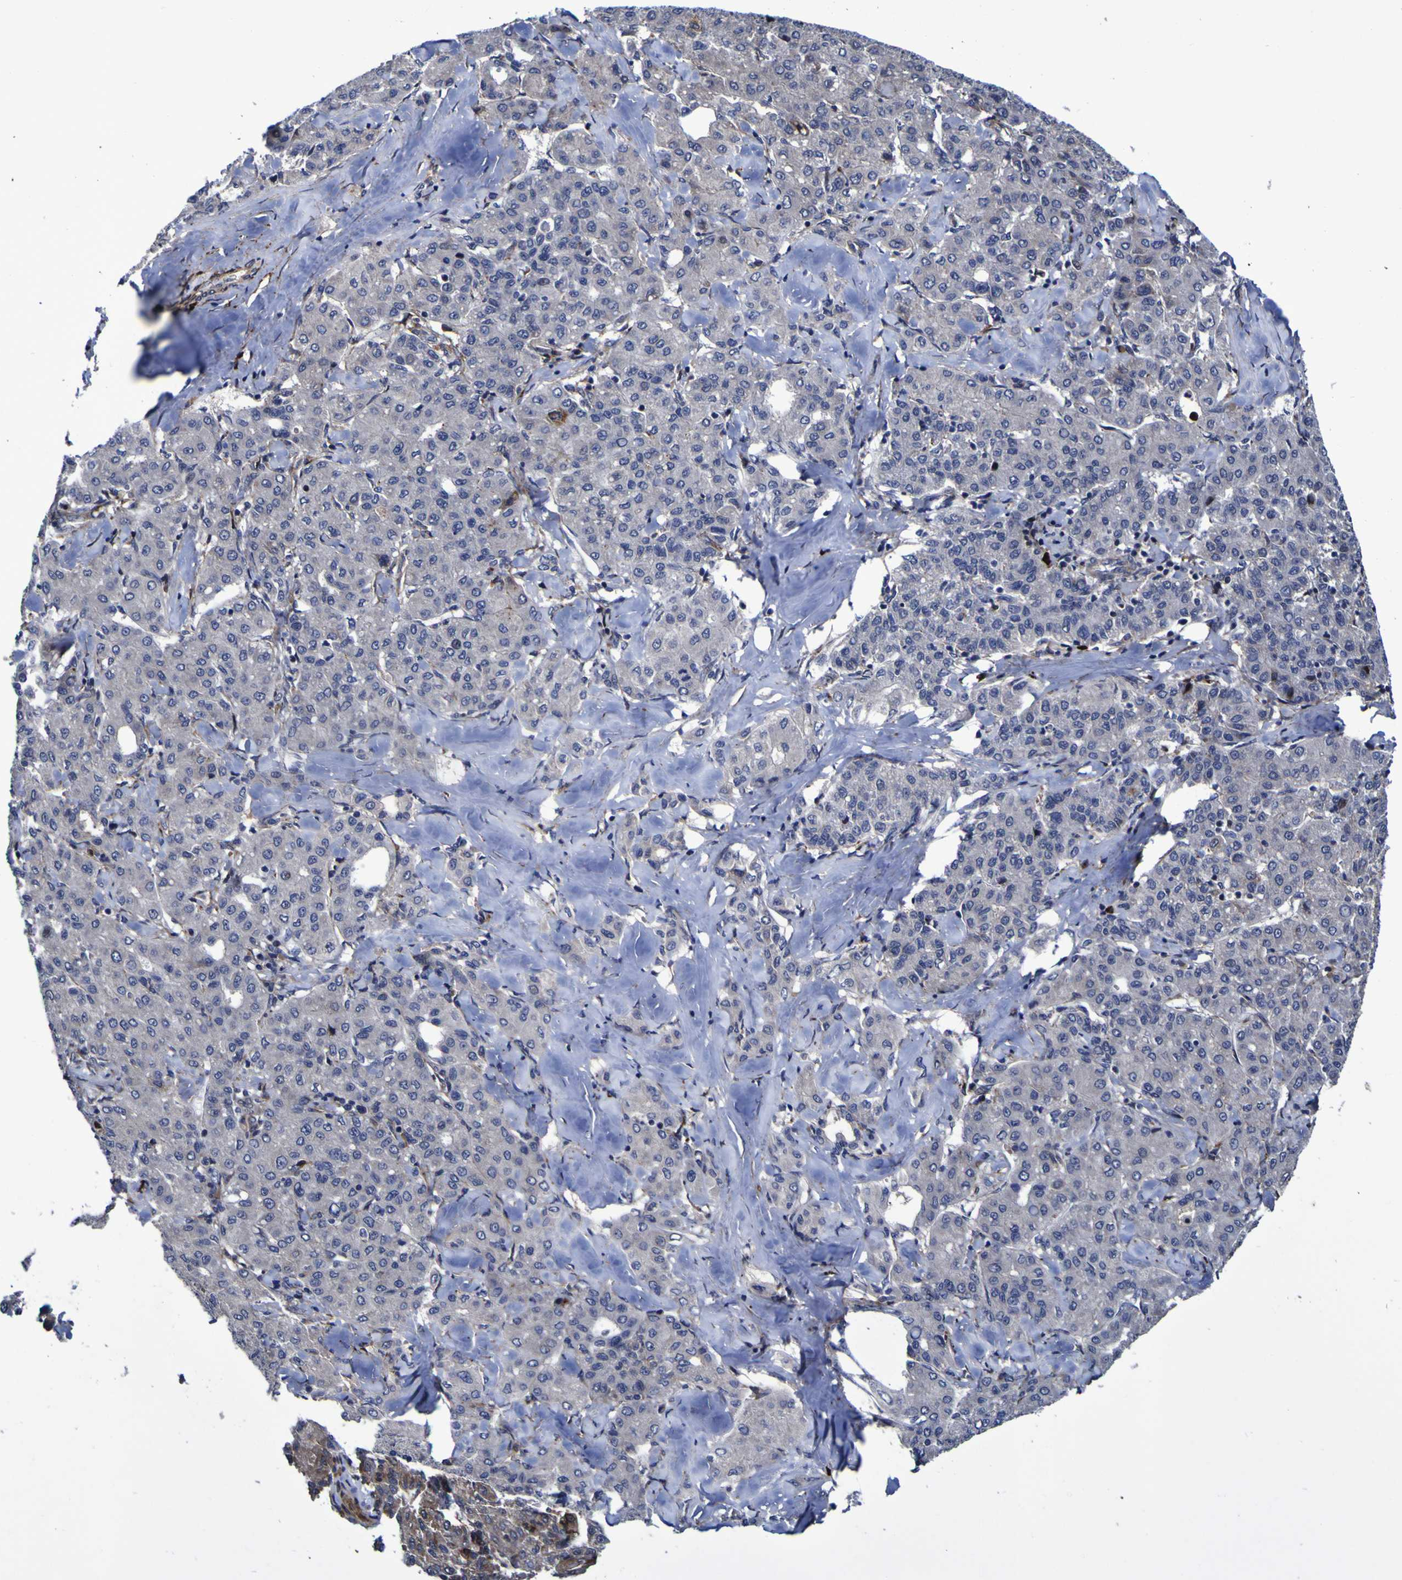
{"staining": {"intensity": "negative", "quantity": "none", "location": "none"}, "tissue": "liver cancer", "cell_type": "Tumor cells", "image_type": "cancer", "snomed": [{"axis": "morphology", "description": "Carcinoma, Hepatocellular, NOS"}, {"axis": "topography", "description": "Liver"}], "caption": "IHC micrograph of human liver hepatocellular carcinoma stained for a protein (brown), which shows no expression in tumor cells.", "gene": "MGLL", "patient": {"sex": "male", "age": 65}}